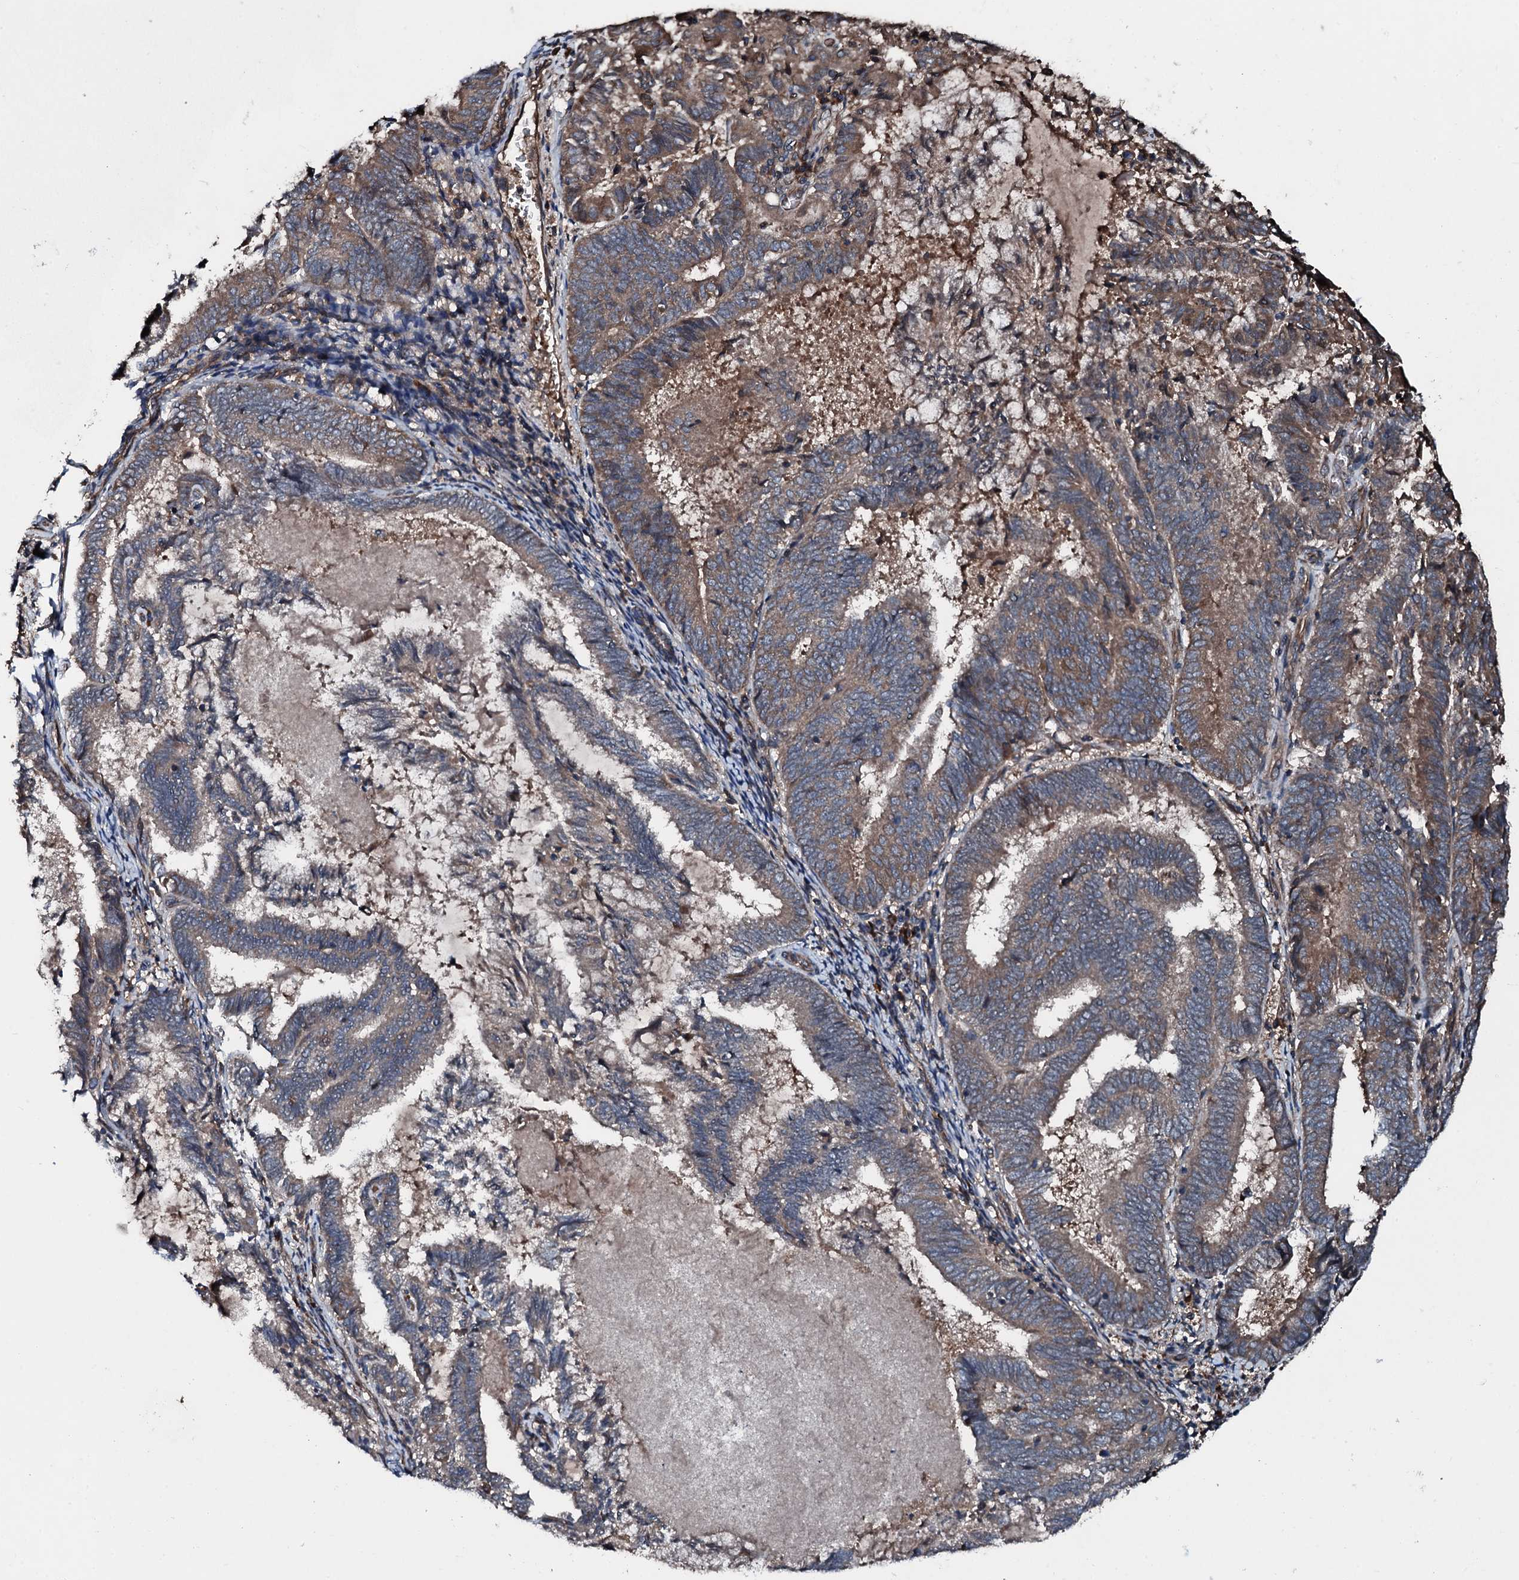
{"staining": {"intensity": "moderate", "quantity": ">75%", "location": "cytoplasmic/membranous"}, "tissue": "endometrial cancer", "cell_type": "Tumor cells", "image_type": "cancer", "snomed": [{"axis": "morphology", "description": "Adenocarcinoma, NOS"}, {"axis": "topography", "description": "Endometrium"}], "caption": "Endometrial cancer (adenocarcinoma) stained with a brown dye displays moderate cytoplasmic/membranous positive positivity in approximately >75% of tumor cells.", "gene": "AARS1", "patient": {"sex": "female", "age": 80}}